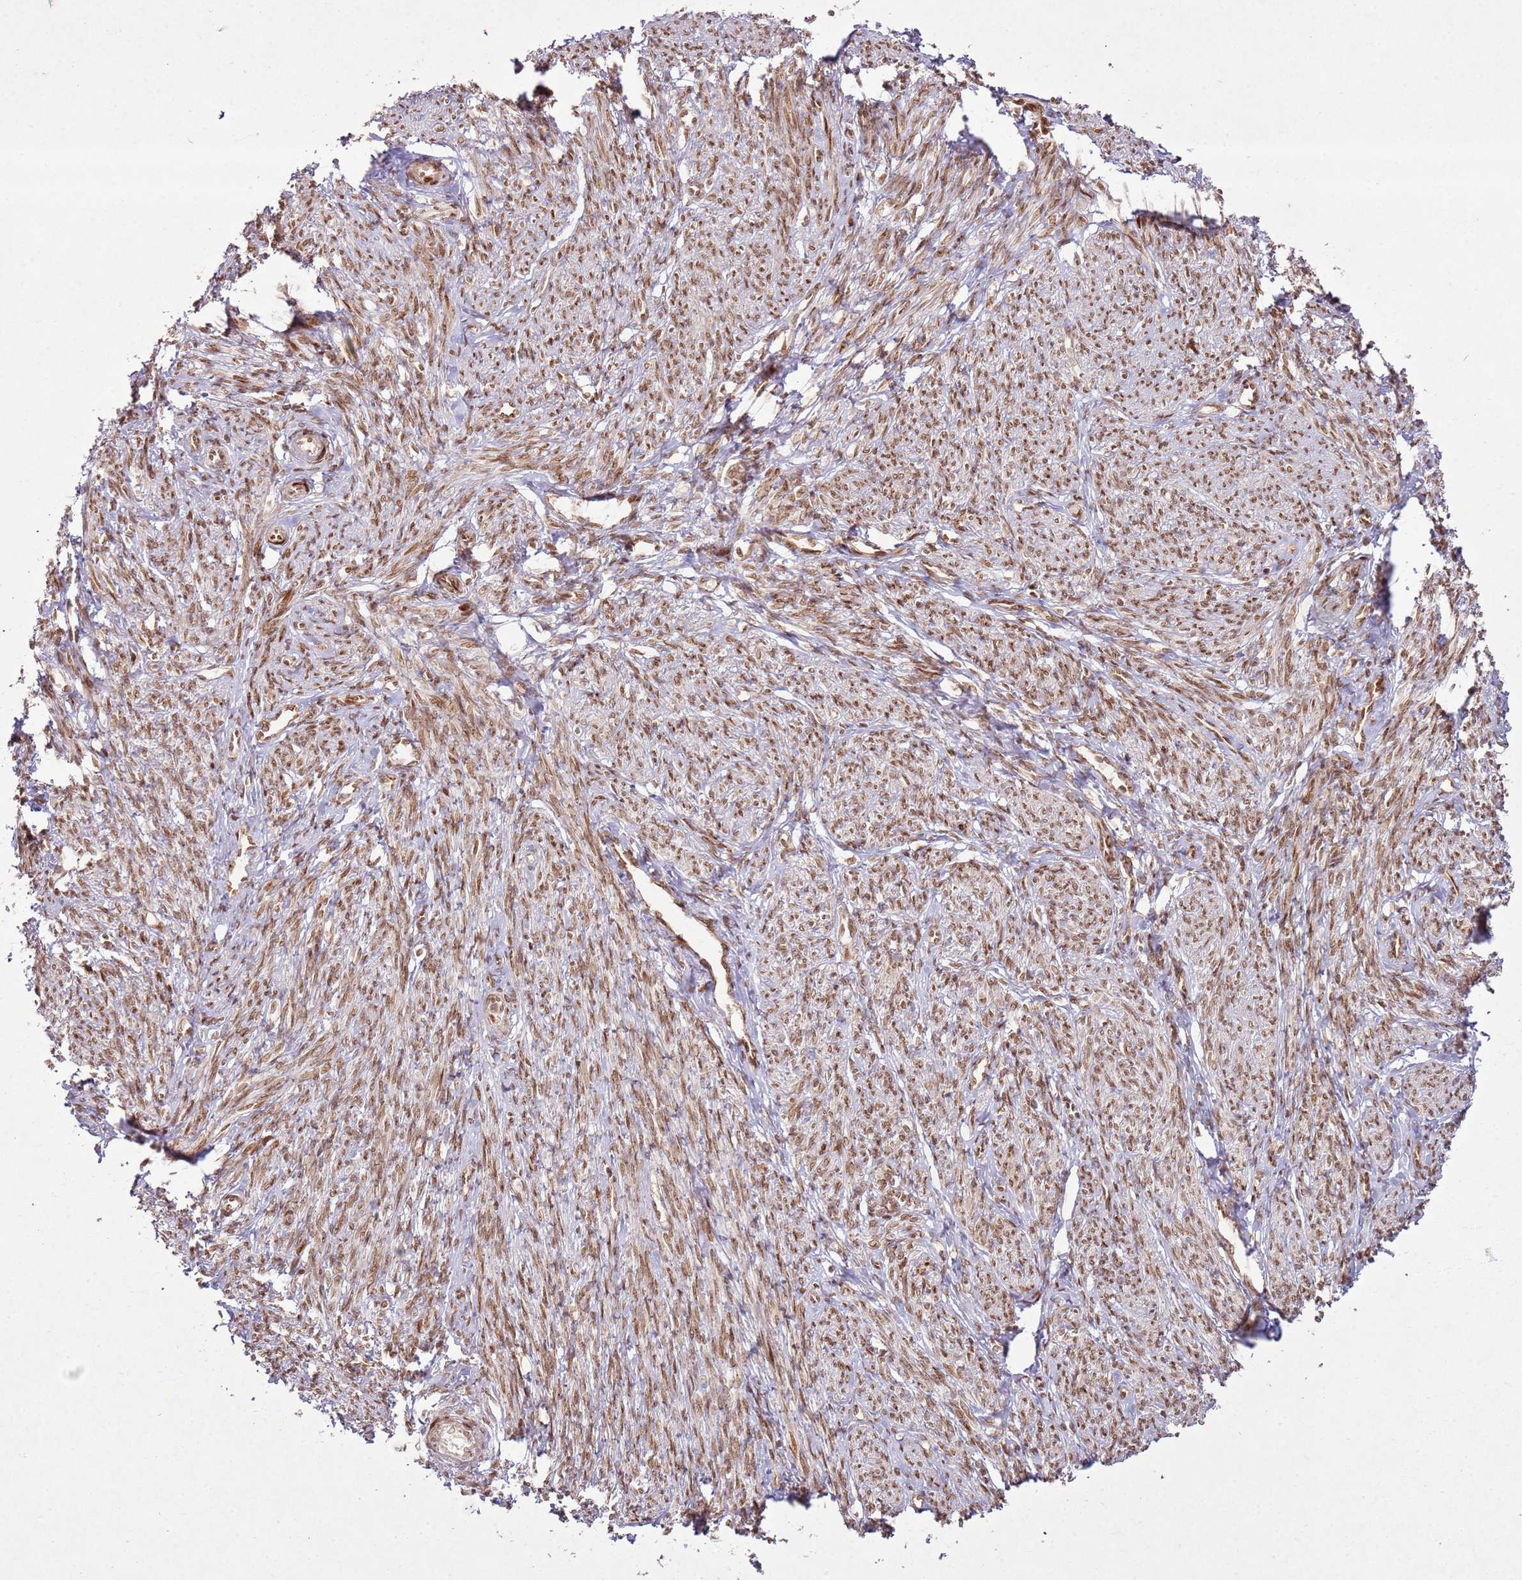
{"staining": {"intensity": "moderate", "quantity": ">75%", "location": "nuclear"}, "tissue": "endometrium", "cell_type": "Cells in endometrial stroma", "image_type": "normal", "snomed": [{"axis": "morphology", "description": "Normal tissue, NOS"}, {"axis": "topography", "description": "Endometrium"}], "caption": "Unremarkable endometrium demonstrates moderate nuclear positivity in about >75% of cells in endometrial stroma (brown staining indicates protein expression, while blue staining denotes nuclei)..", "gene": "KLHL36", "patient": {"sex": "female", "age": 72}}